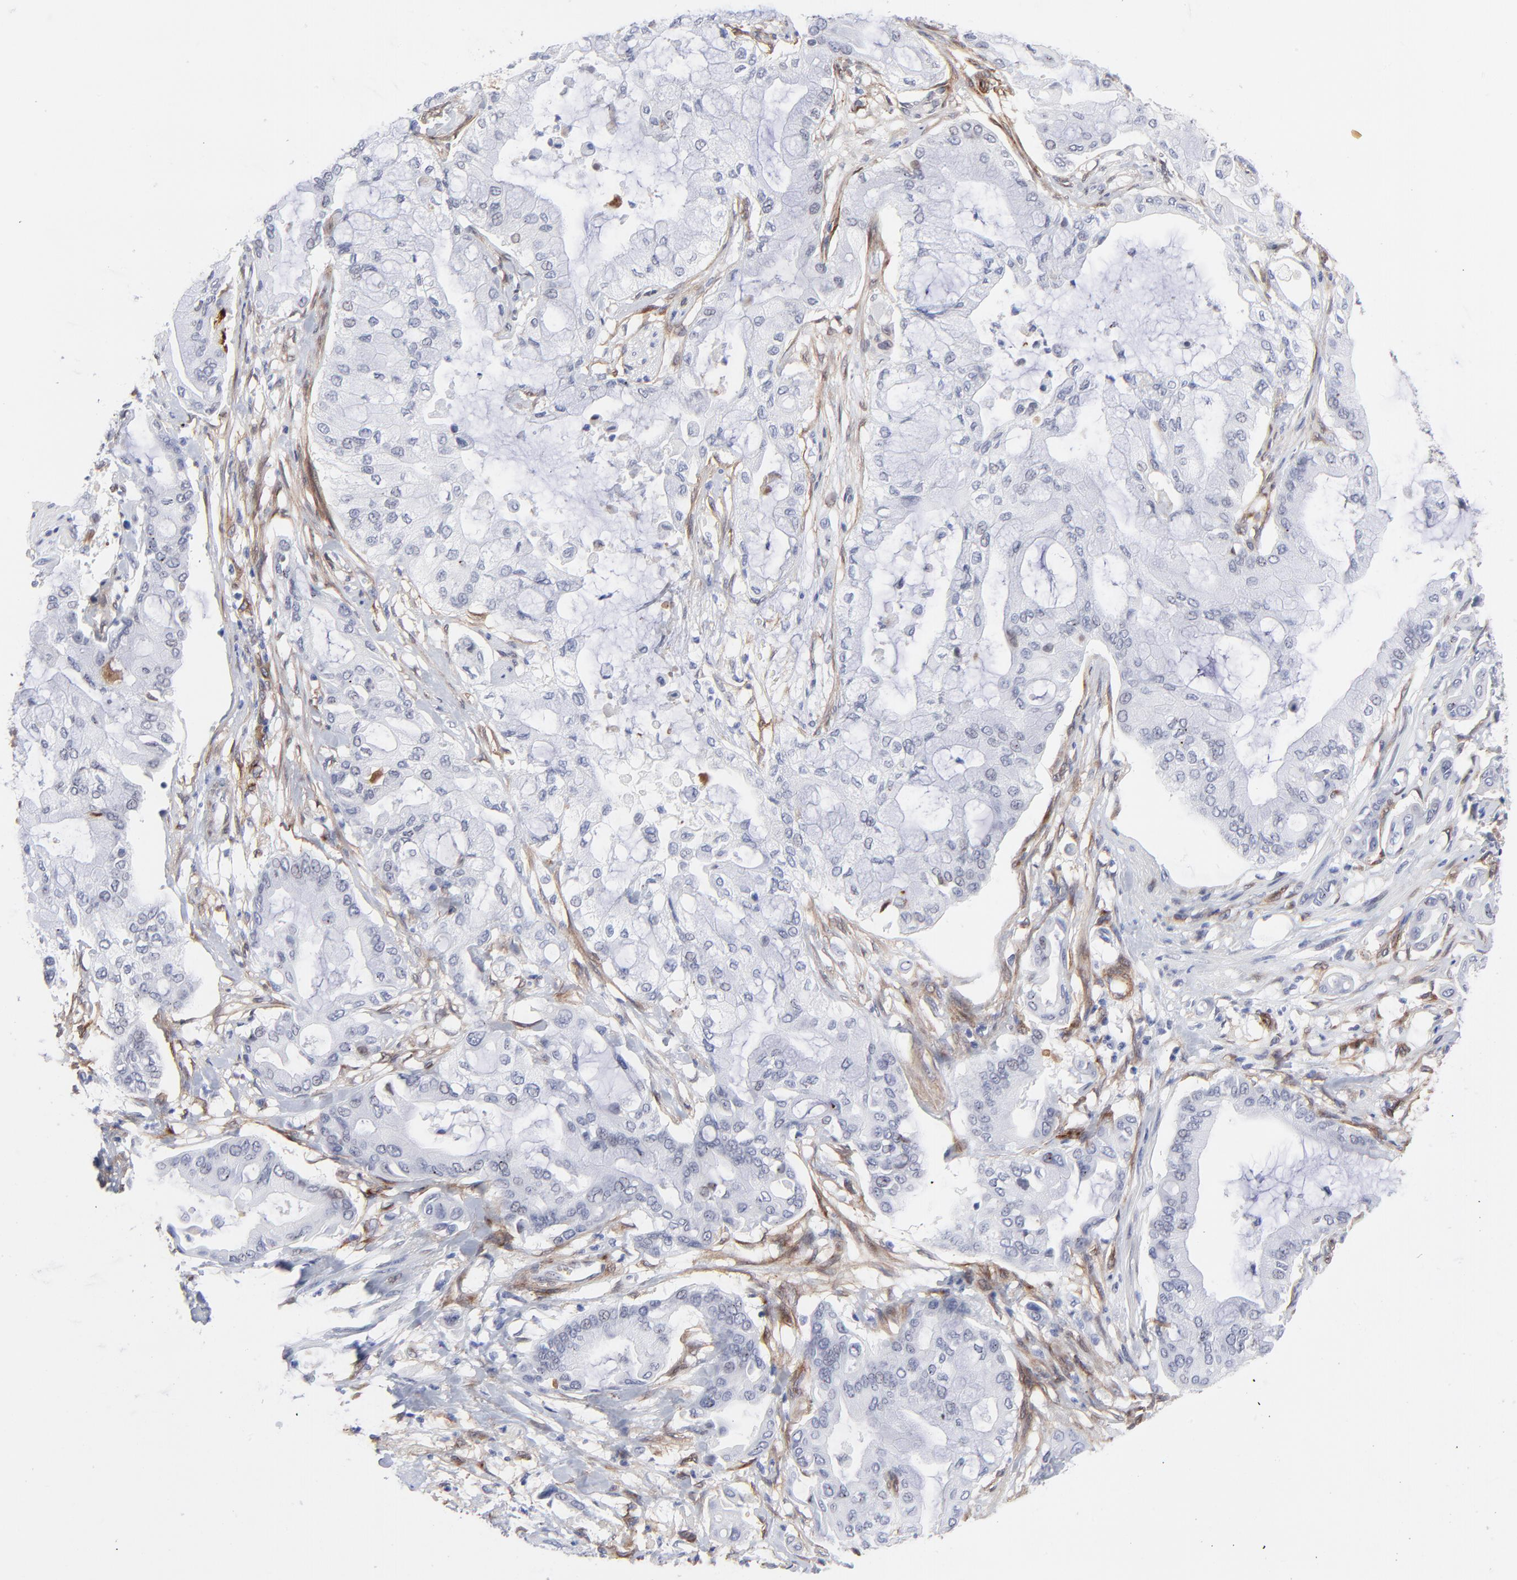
{"staining": {"intensity": "negative", "quantity": "none", "location": "none"}, "tissue": "pancreatic cancer", "cell_type": "Tumor cells", "image_type": "cancer", "snomed": [{"axis": "morphology", "description": "Adenocarcinoma, NOS"}, {"axis": "morphology", "description": "Adenocarcinoma, metastatic, NOS"}, {"axis": "topography", "description": "Lymph node"}, {"axis": "topography", "description": "Pancreas"}, {"axis": "topography", "description": "Duodenum"}], "caption": "Immunohistochemistry histopathology image of neoplastic tissue: pancreatic cancer (metastatic adenocarcinoma) stained with DAB (3,3'-diaminobenzidine) displays no significant protein expression in tumor cells.", "gene": "PDGFRB", "patient": {"sex": "female", "age": 64}}